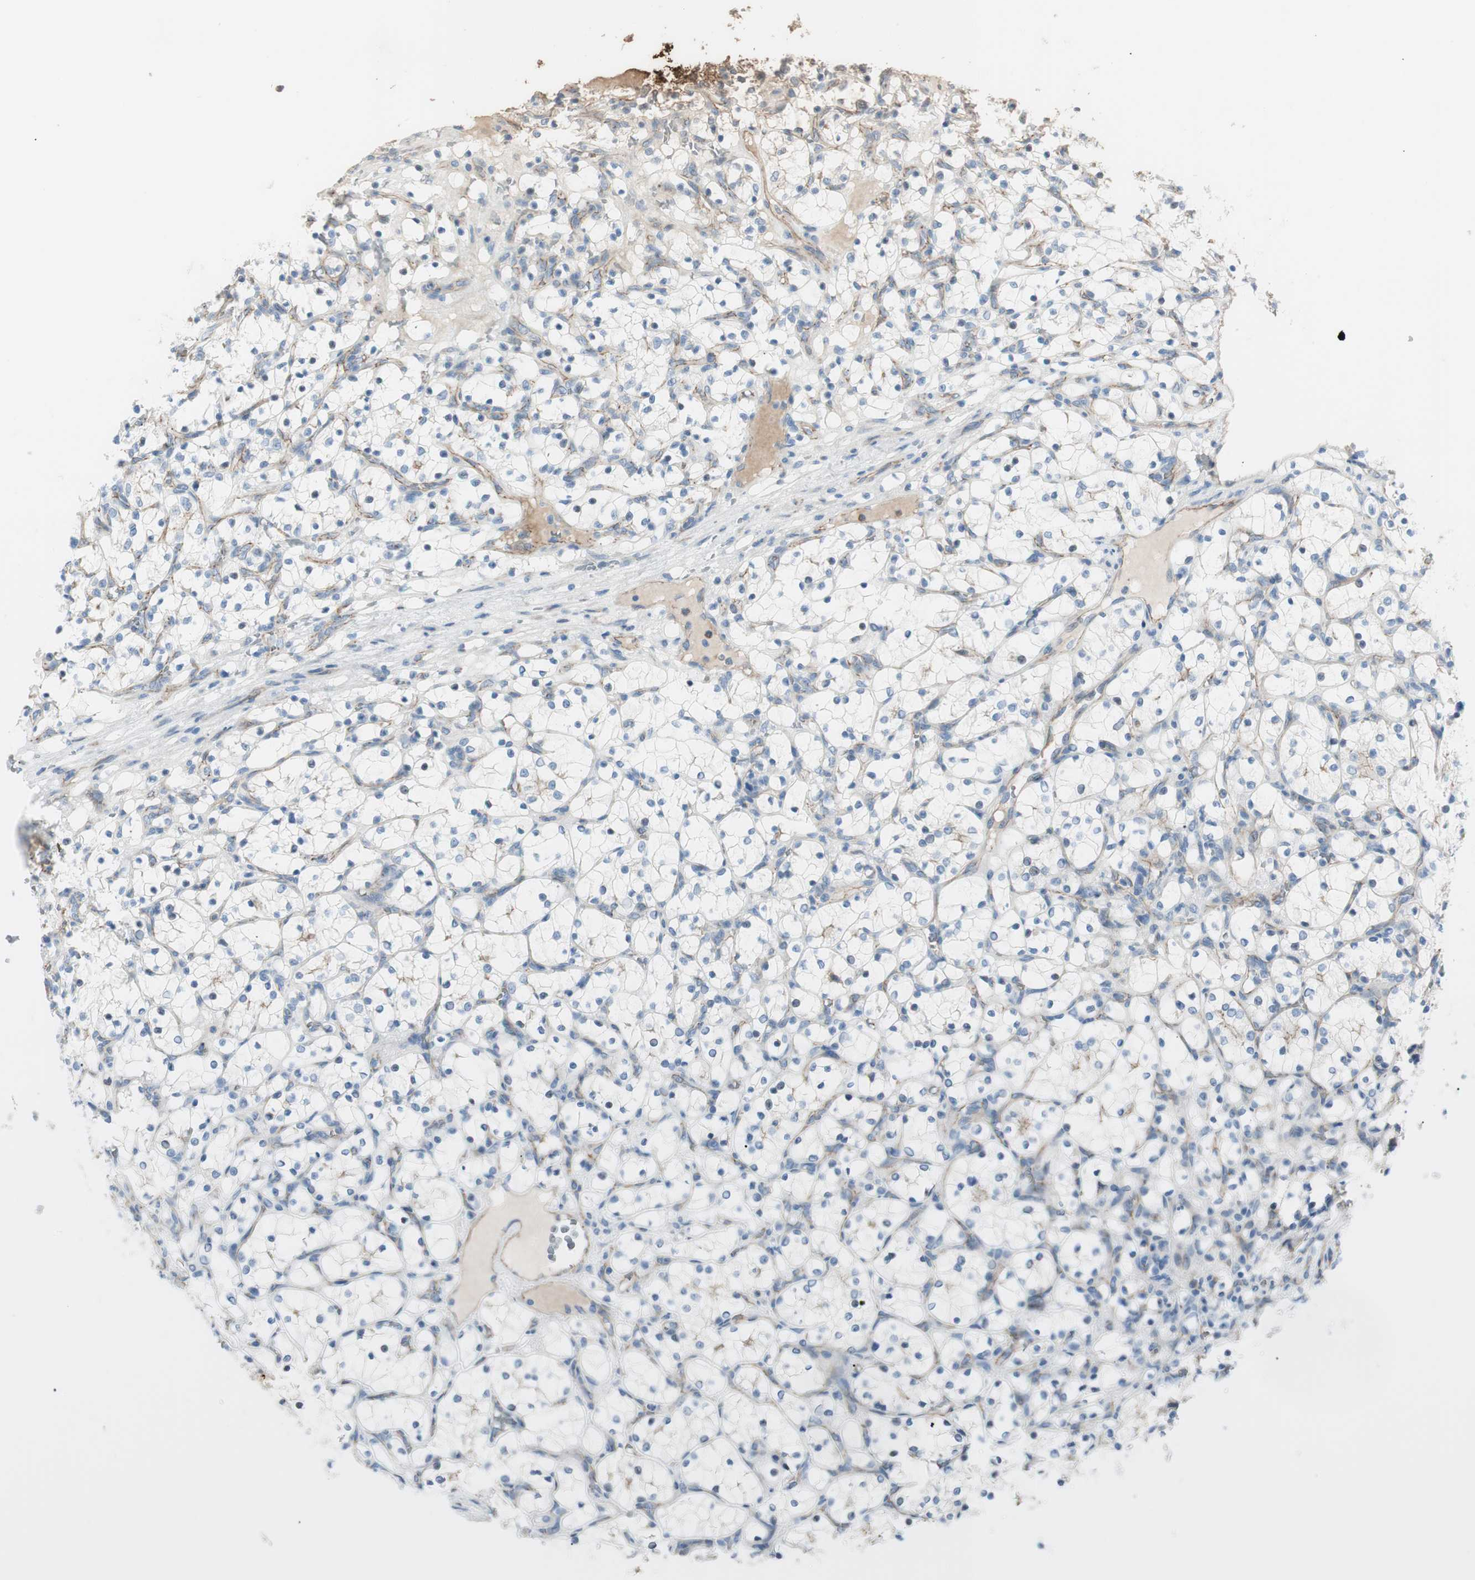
{"staining": {"intensity": "negative", "quantity": "none", "location": "none"}, "tissue": "renal cancer", "cell_type": "Tumor cells", "image_type": "cancer", "snomed": [{"axis": "morphology", "description": "Adenocarcinoma, NOS"}, {"axis": "topography", "description": "Kidney"}], "caption": "Image shows no significant protein expression in tumor cells of renal cancer (adenocarcinoma).", "gene": "TJP1", "patient": {"sex": "female", "age": 69}}